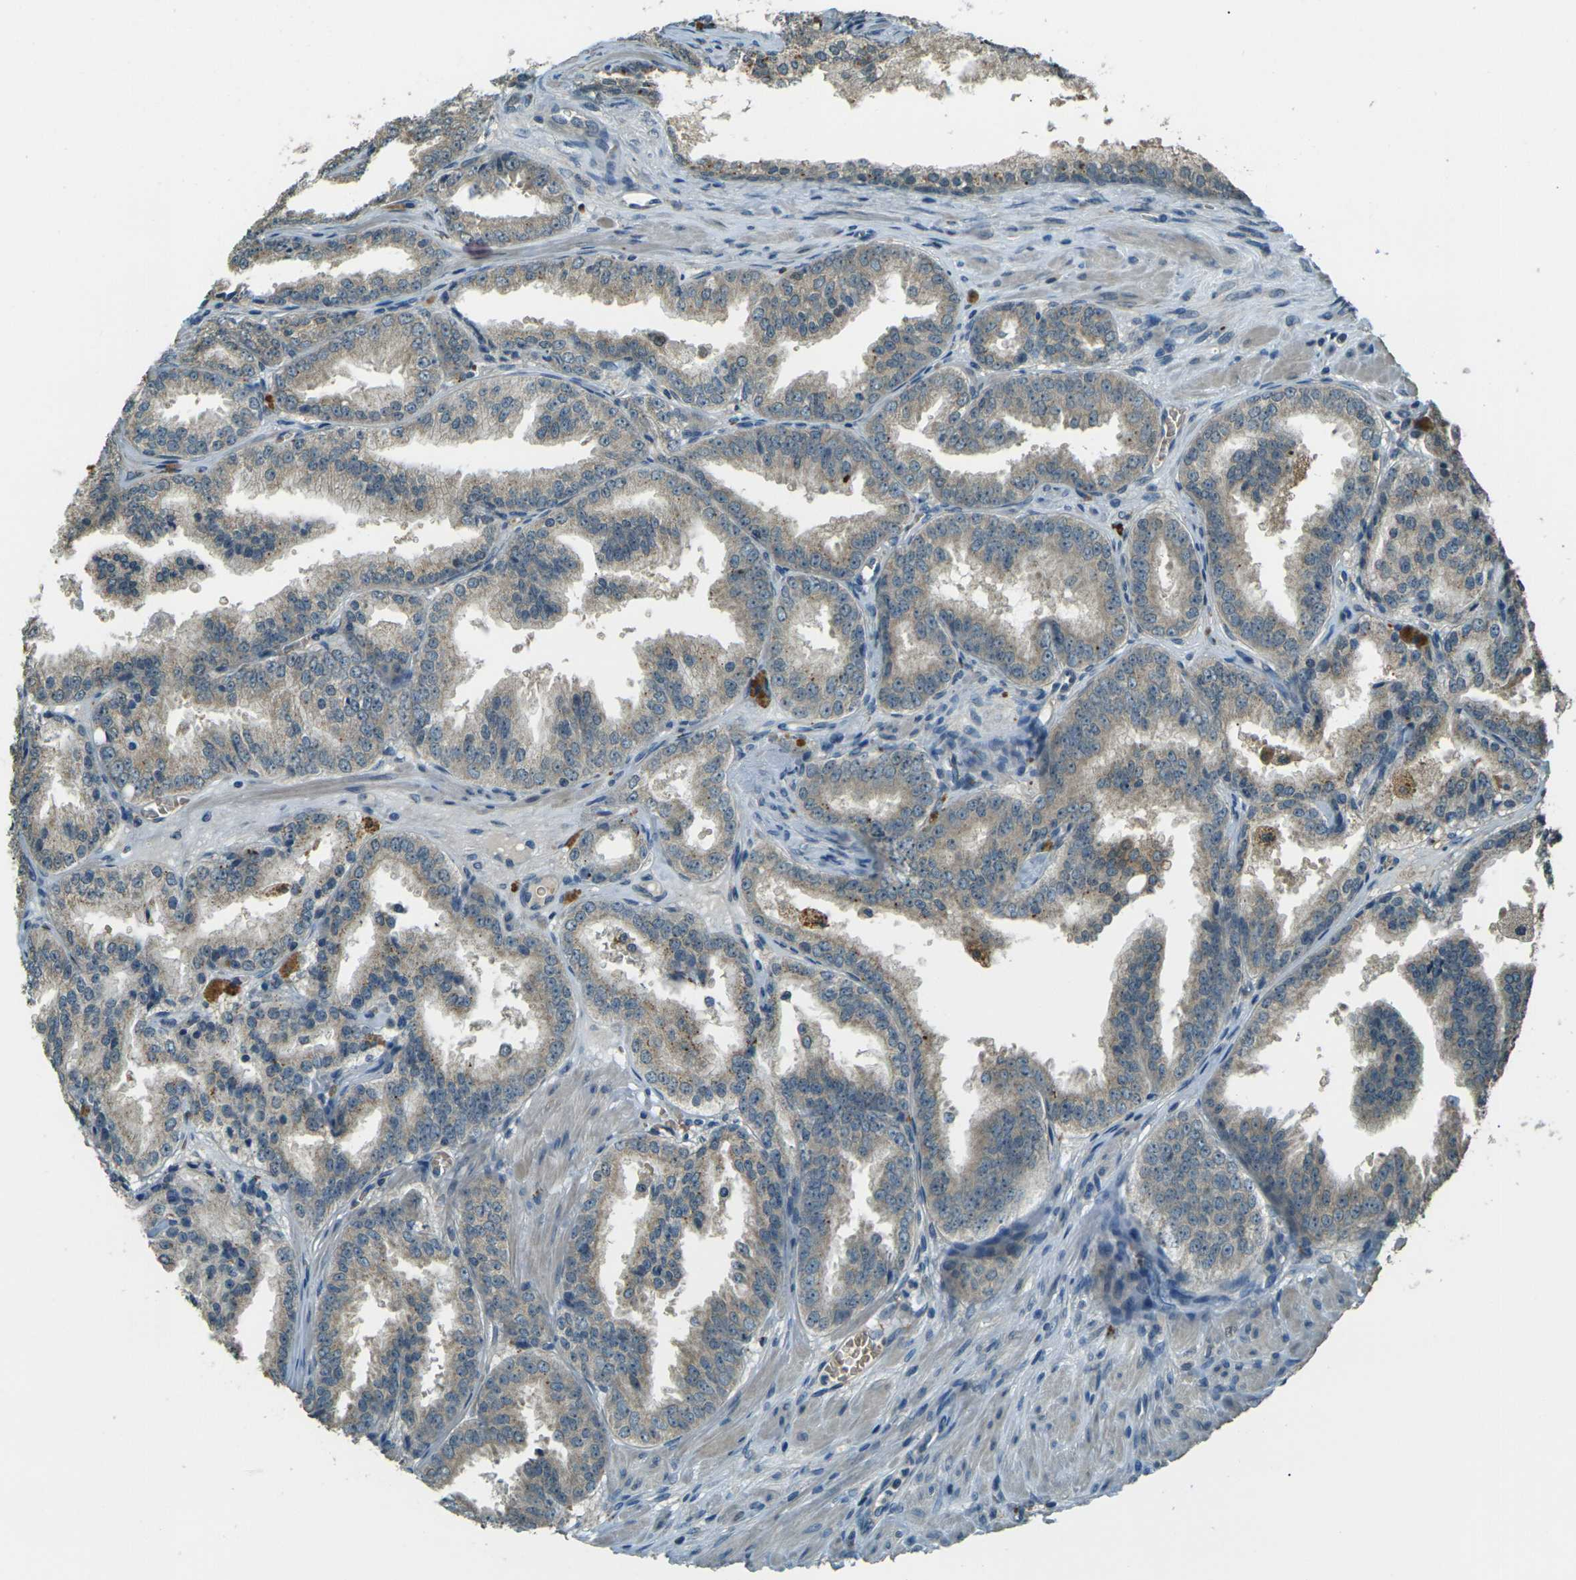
{"staining": {"intensity": "weak", "quantity": ">75%", "location": "cytoplasmic/membranous"}, "tissue": "prostate cancer", "cell_type": "Tumor cells", "image_type": "cancer", "snomed": [{"axis": "morphology", "description": "Adenocarcinoma, High grade"}, {"axis": "topography", "description": "Prostate"}], "caption": "Approximately >75% of tumor cells in high-grade adenocarcinoma (prostate) exhibit weak cytoplasmic/membranous protein staining as visualized by brown immunohistochemical staining.", "gene": "TOR1A", "patient": {"sex": "male", "age": 61}}